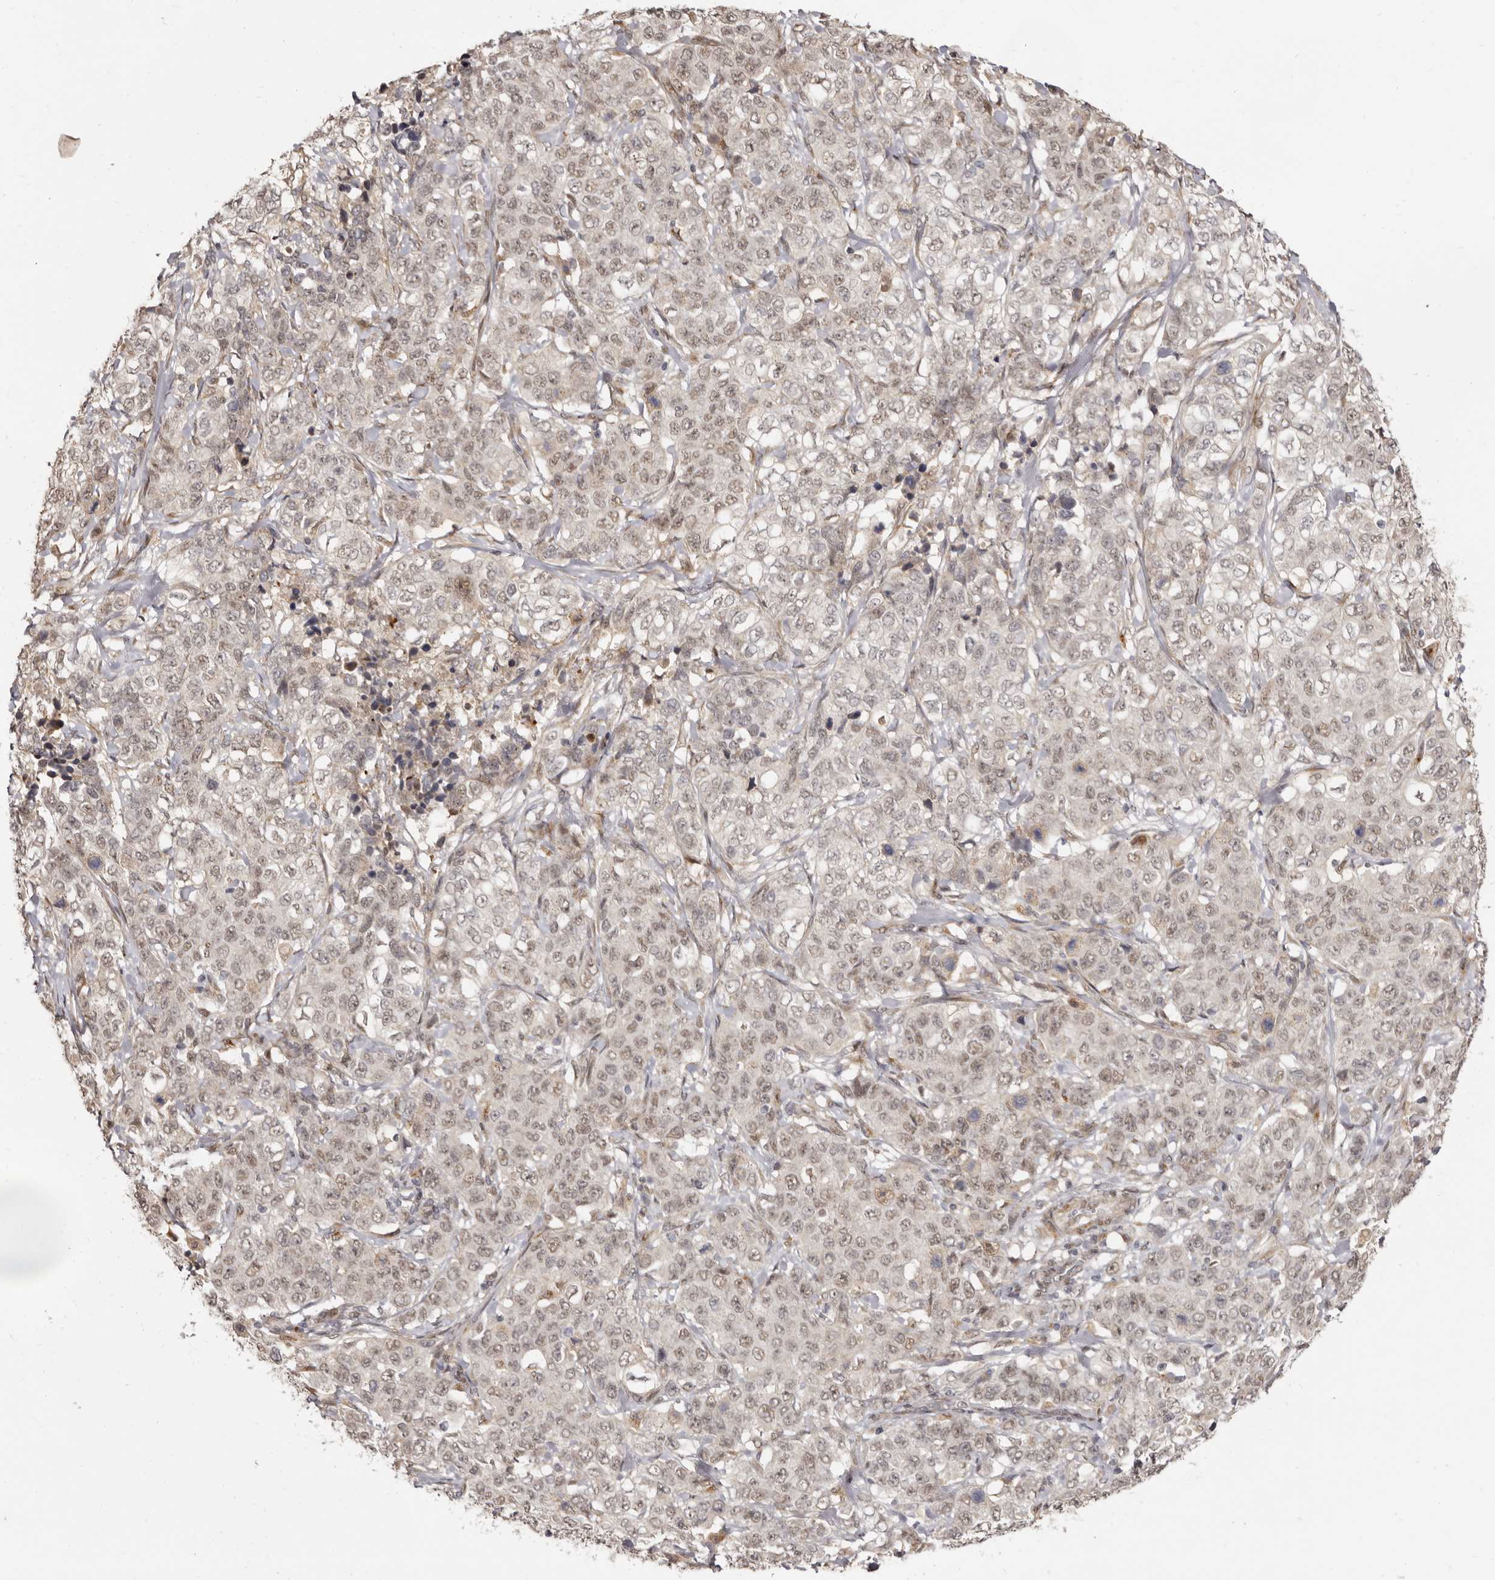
{"staining": {"intensity": "weak", "quantity": "25%-75%", "location": "nuclear"}, "tissue": "stomach cancer", "cell_type": "Tumor cells", "image_type": "cancer", "snomed": [{"axis": "morphology", "description": "Adenocarcinoma, NOS"}, {"axis": "topography", "description": "Stomach"}], "caption": "Adenocarcinoma (stomach) tissue displays weak nuclear expression in approximately 25%-75% of tumor cells, visualized by immunohistochemistry.", "gene": "ZNF326", "patient": {"sex": "male", "age": 48}}